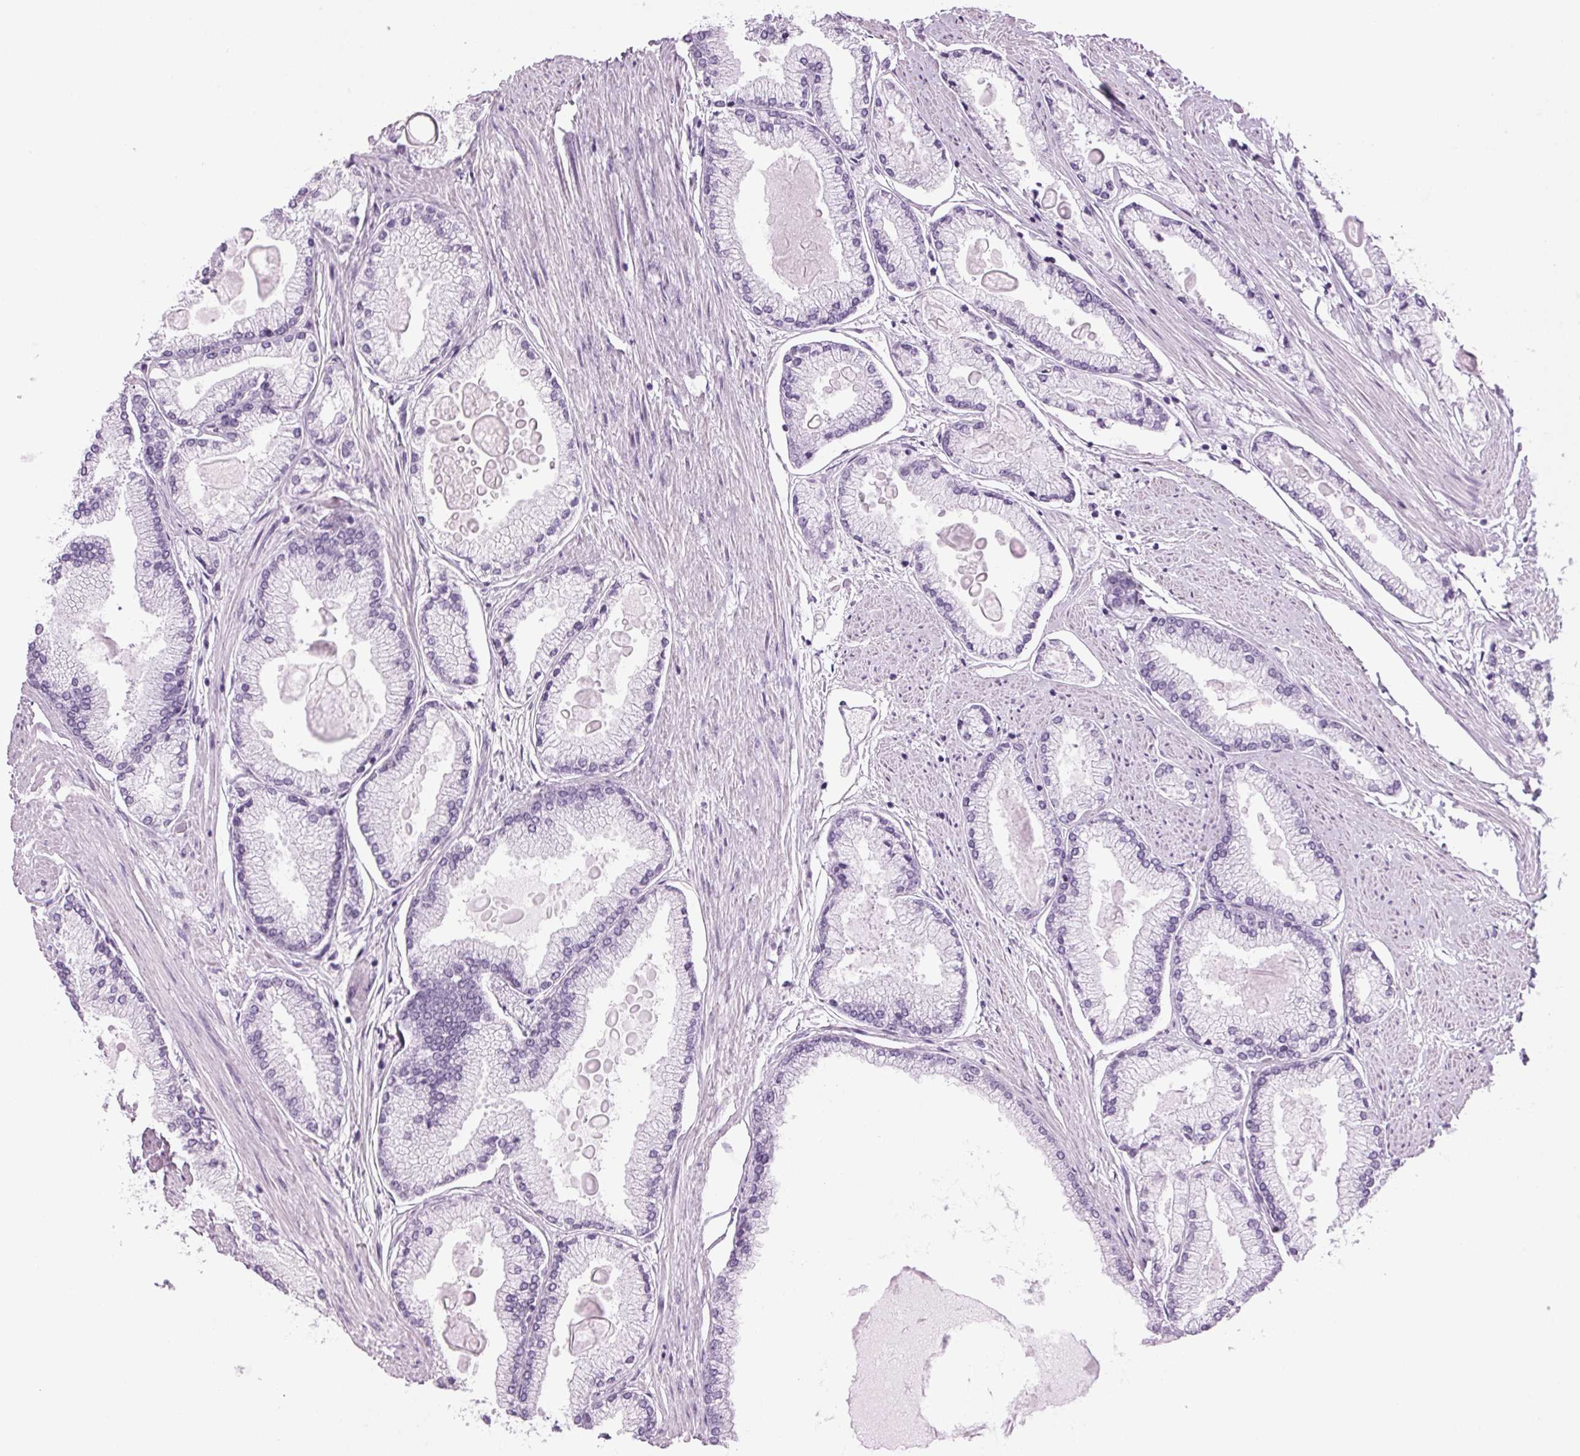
{"staining": {"intensity": "negative", "quantity": "none", "location": "none"}, "tissue": "prostate cancer", "cell_type": "Tumor cells", "image_type": "cancer", "snomed": [{"axis": "morphology", "description": "Adenocarcinoma, High grade"}, {"axis": "topography", "description": "Prostate"}], "caption": "The immunohistochemistry (IHC) histopathology image has no significant expression in tumor cells of prostate adenocarcinoma (high-grade) tissue.", "gene": "PPP1R1A", "patient": {"sex": "male", "age": 68}}